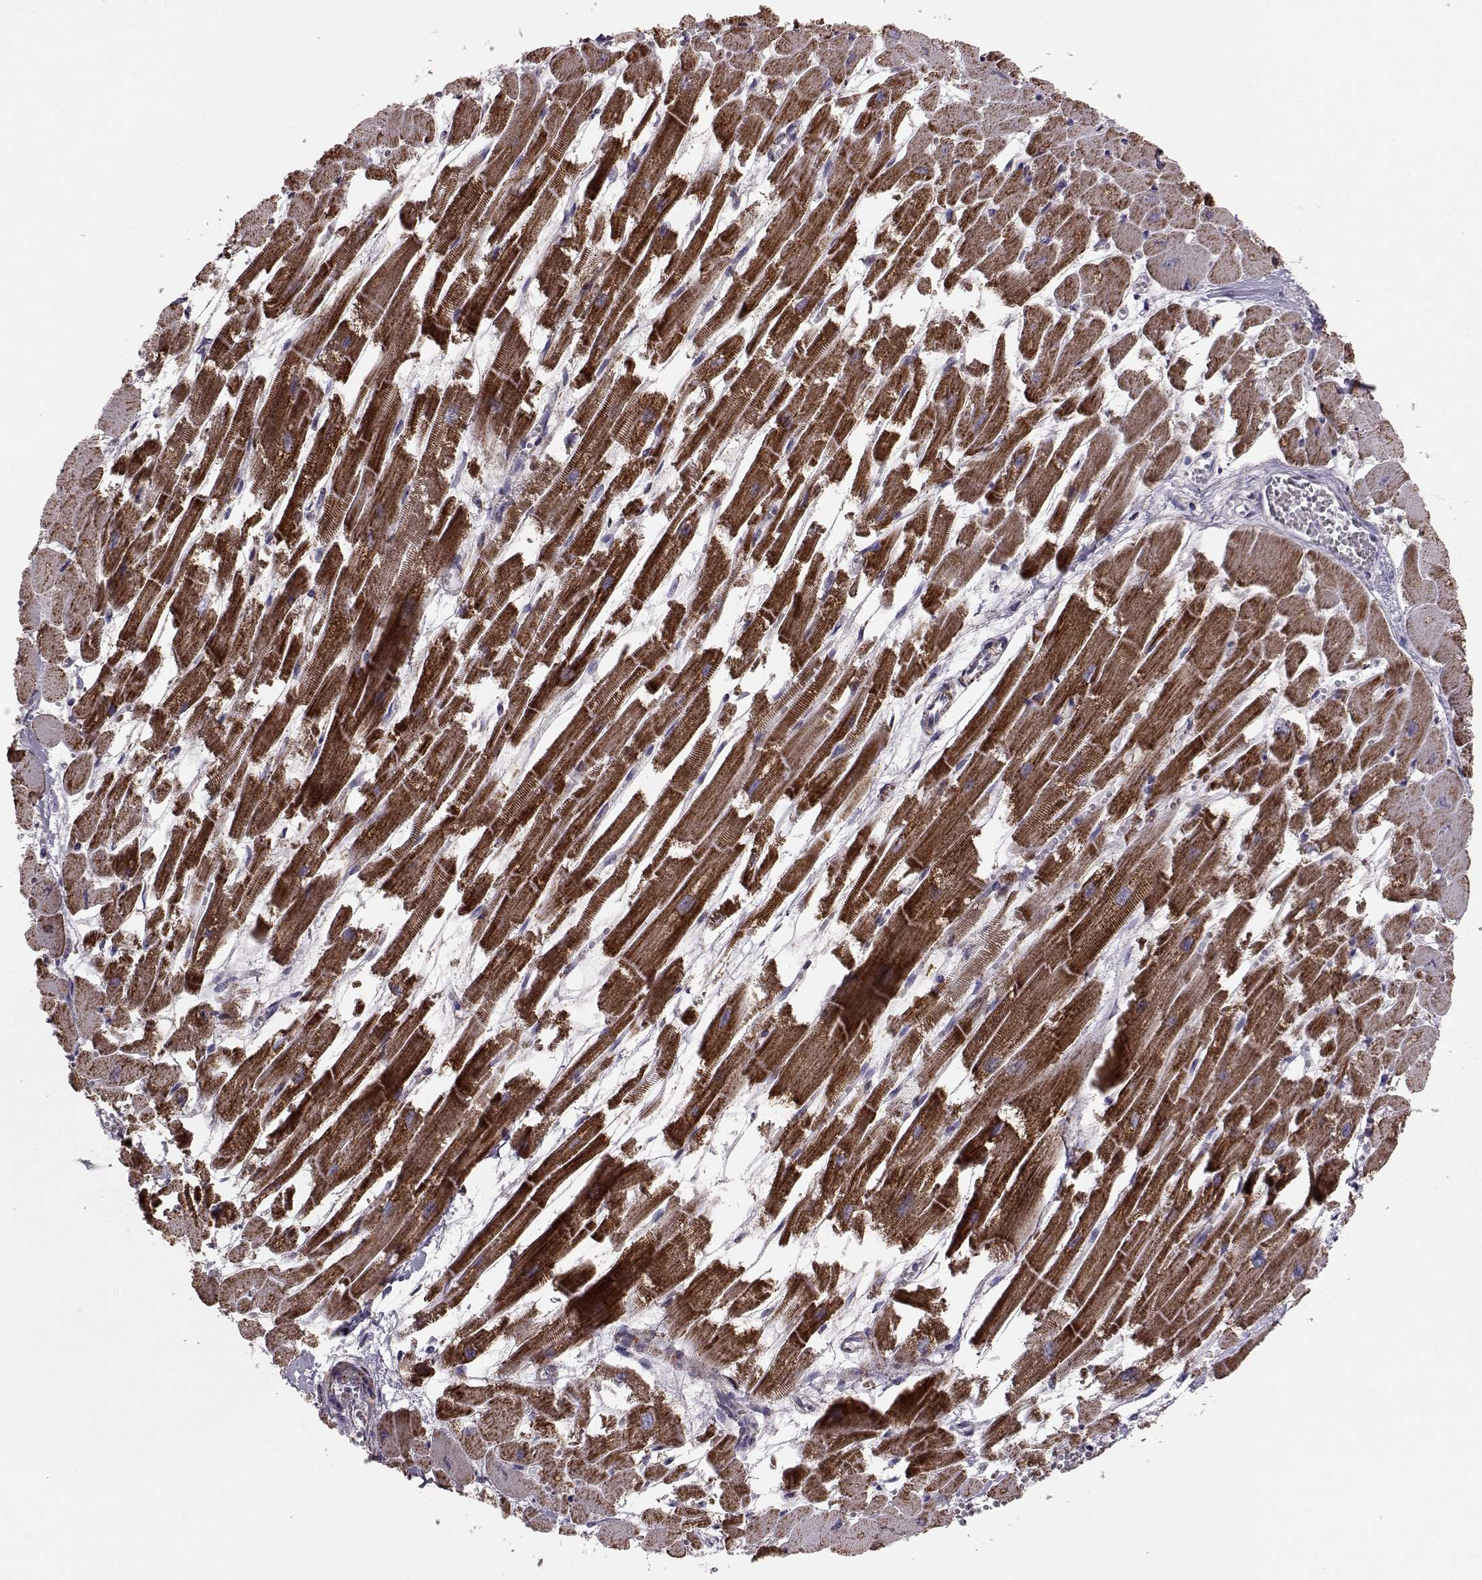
{"staining": {"intensity": "moderate", "quantity": ">75%", "location": "cytoplasmic/membranous"}, "tissue": "heart muscle", "cell_type": "Cardiomyocytes", "image_type": "normal", "snomed": [{"axis": "morphology", "description": "Normal tissue, NOS"}, {"axis": "topography", "description": "Heart"}], "caption": "About >75% of cardiomyocytes in normal human heart muscle exhibit moderate cytoplasmic/membranous protein positivity as visualized by brown immunohistochemical staining.", "gene": "ATP5MF", "patient": {"sex": "female", "age": 52}}